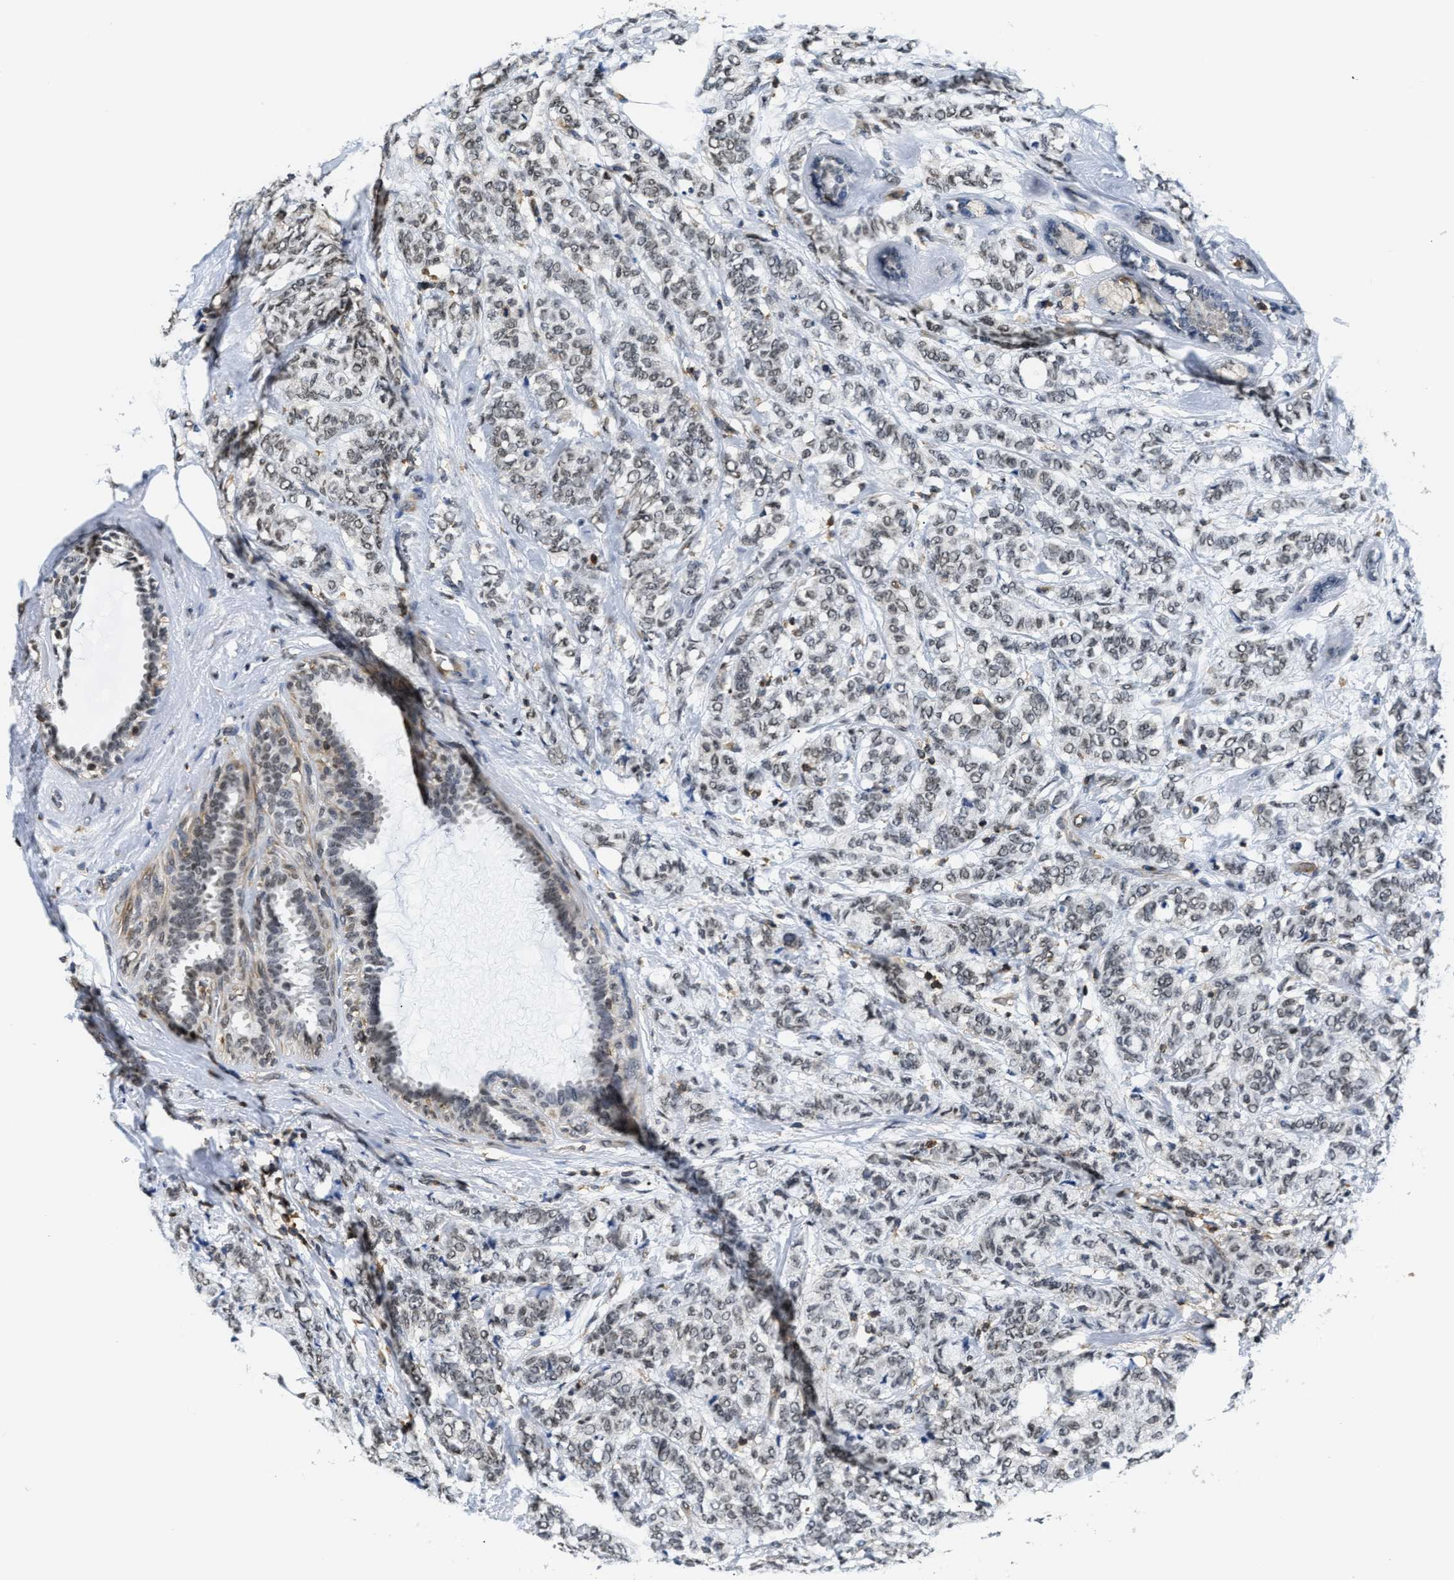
{"staining": {"intensity": "weak", "quantity": ">75%", "location": "nuclear"}, "tissue": "breast cancer", "cell_type": "Tumor cells", "image_type": "cancer", "snomed": [{"axis": "morphology", "description": "Lobular carcinoma"}, {"axis": "topography", "description": "Breast"}], "caption": "DAB immunohistochemical staining of breast lobular carcinoma demonstrates weak nuclear protein staining in approximately >75% of tumor cells.", "gene": "STK10", "patient": {"sex": "female", "age": 60}}